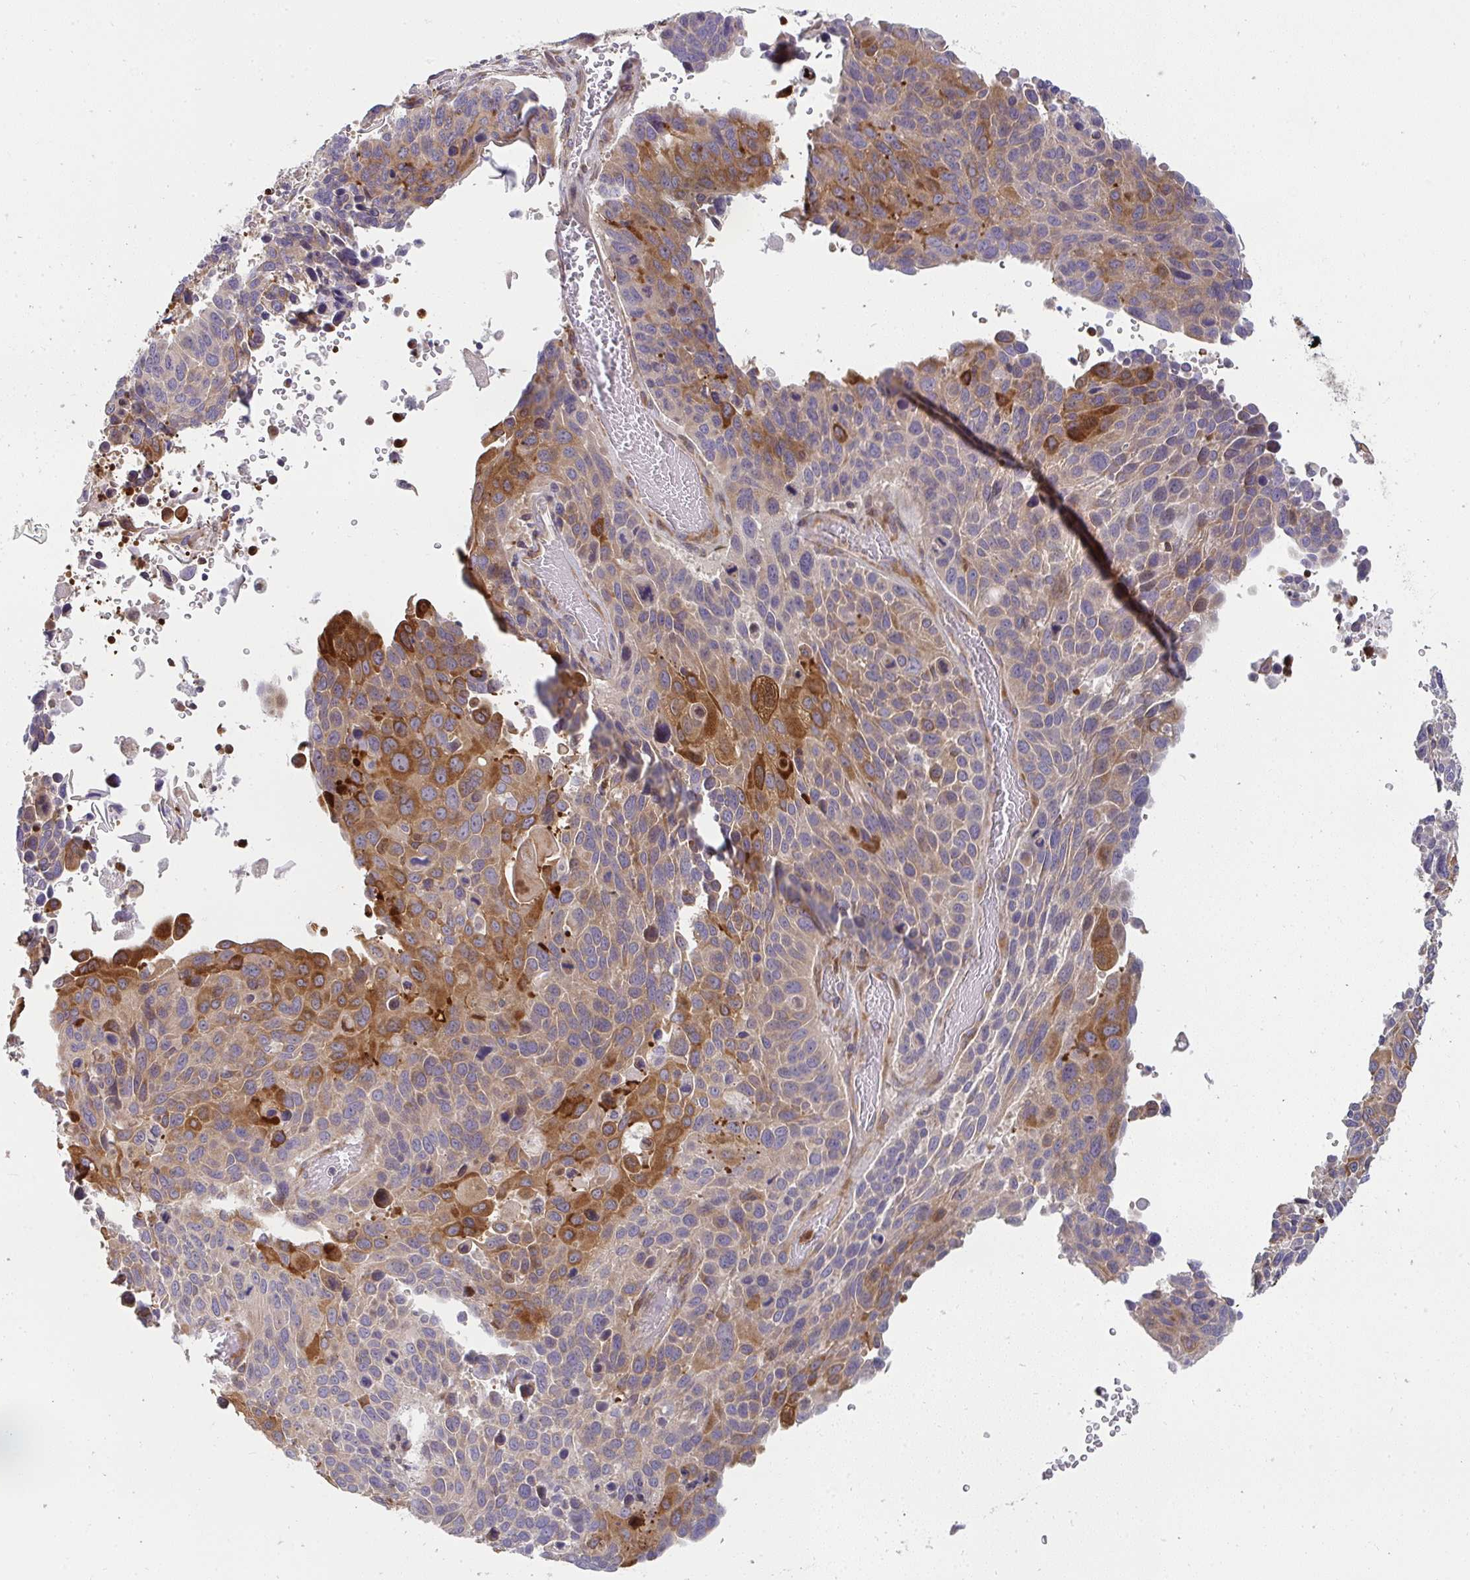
{"staining": {"intensity": "moderate", "quantity": "25%-75%", "location": "cytoplasmic/membranous"}, "tissue": "lung cancer", "cell_type": "Tumor cells", "image_type": "cancer", "snomed": [{"axis": "morphology", "description": "Squamous cell carcinoma, NOS"}, {"axis": "topography", "description": "Lung"}], "caption": "Immunohistochemistry (IHC) of human squamous cell carcinoma (lung) exhibits medium levels of moderate cytoplasmic/membranous expression in about 25%-75% of tumor cells. (DAB (3,3'-diaminobenzidine) = brown stain, brightfield microscopy at high magnification).", "gene": "CSF3R", "patient": {"sex": "male", "age": 68}}